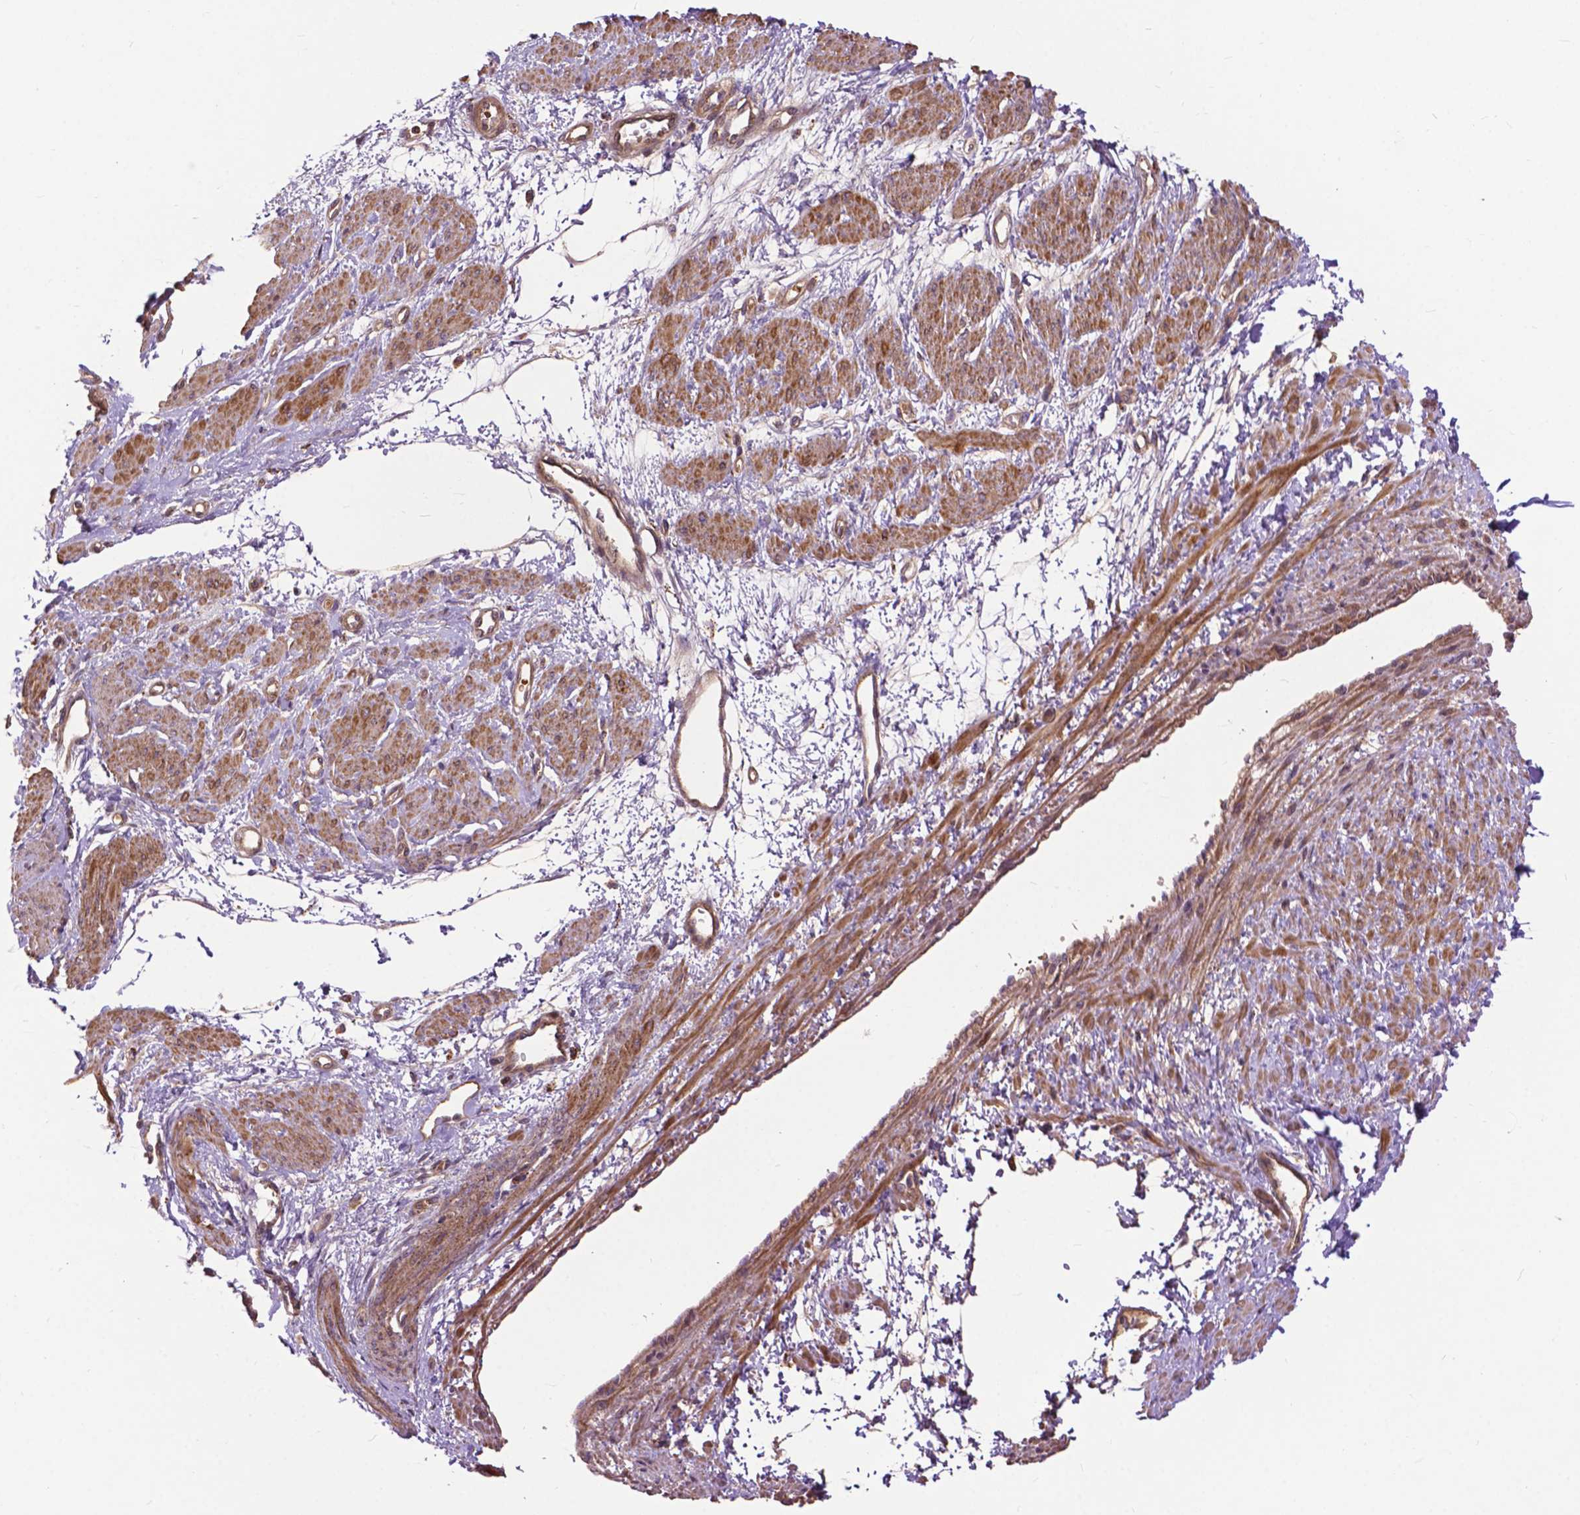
{"staining": {"intensity": "moderate", "quantity": ">75%", "location": "cytoplasmic/membranous"}, "tissue": "smooth muscle", "cell_type": "Smooth muscle cells", "image_type": "normal", "snomed": [{"axis": "morphology", "description": "Normal tissue, NOS"}, {"axis": "topography", "description": "Smooth muscle"}, {"axis": "topography", "description": "Uterus"}], "caption": "IHC histopathology image of unremarkable human smooth muscle stained for a protein (brown), which displays medium levels of moderate cytoplasmic/membranous positivity in about >75% of smooth muscle cells.", "gene": "CHMP4A", "patient": {"sex": "female", "age": 39}}